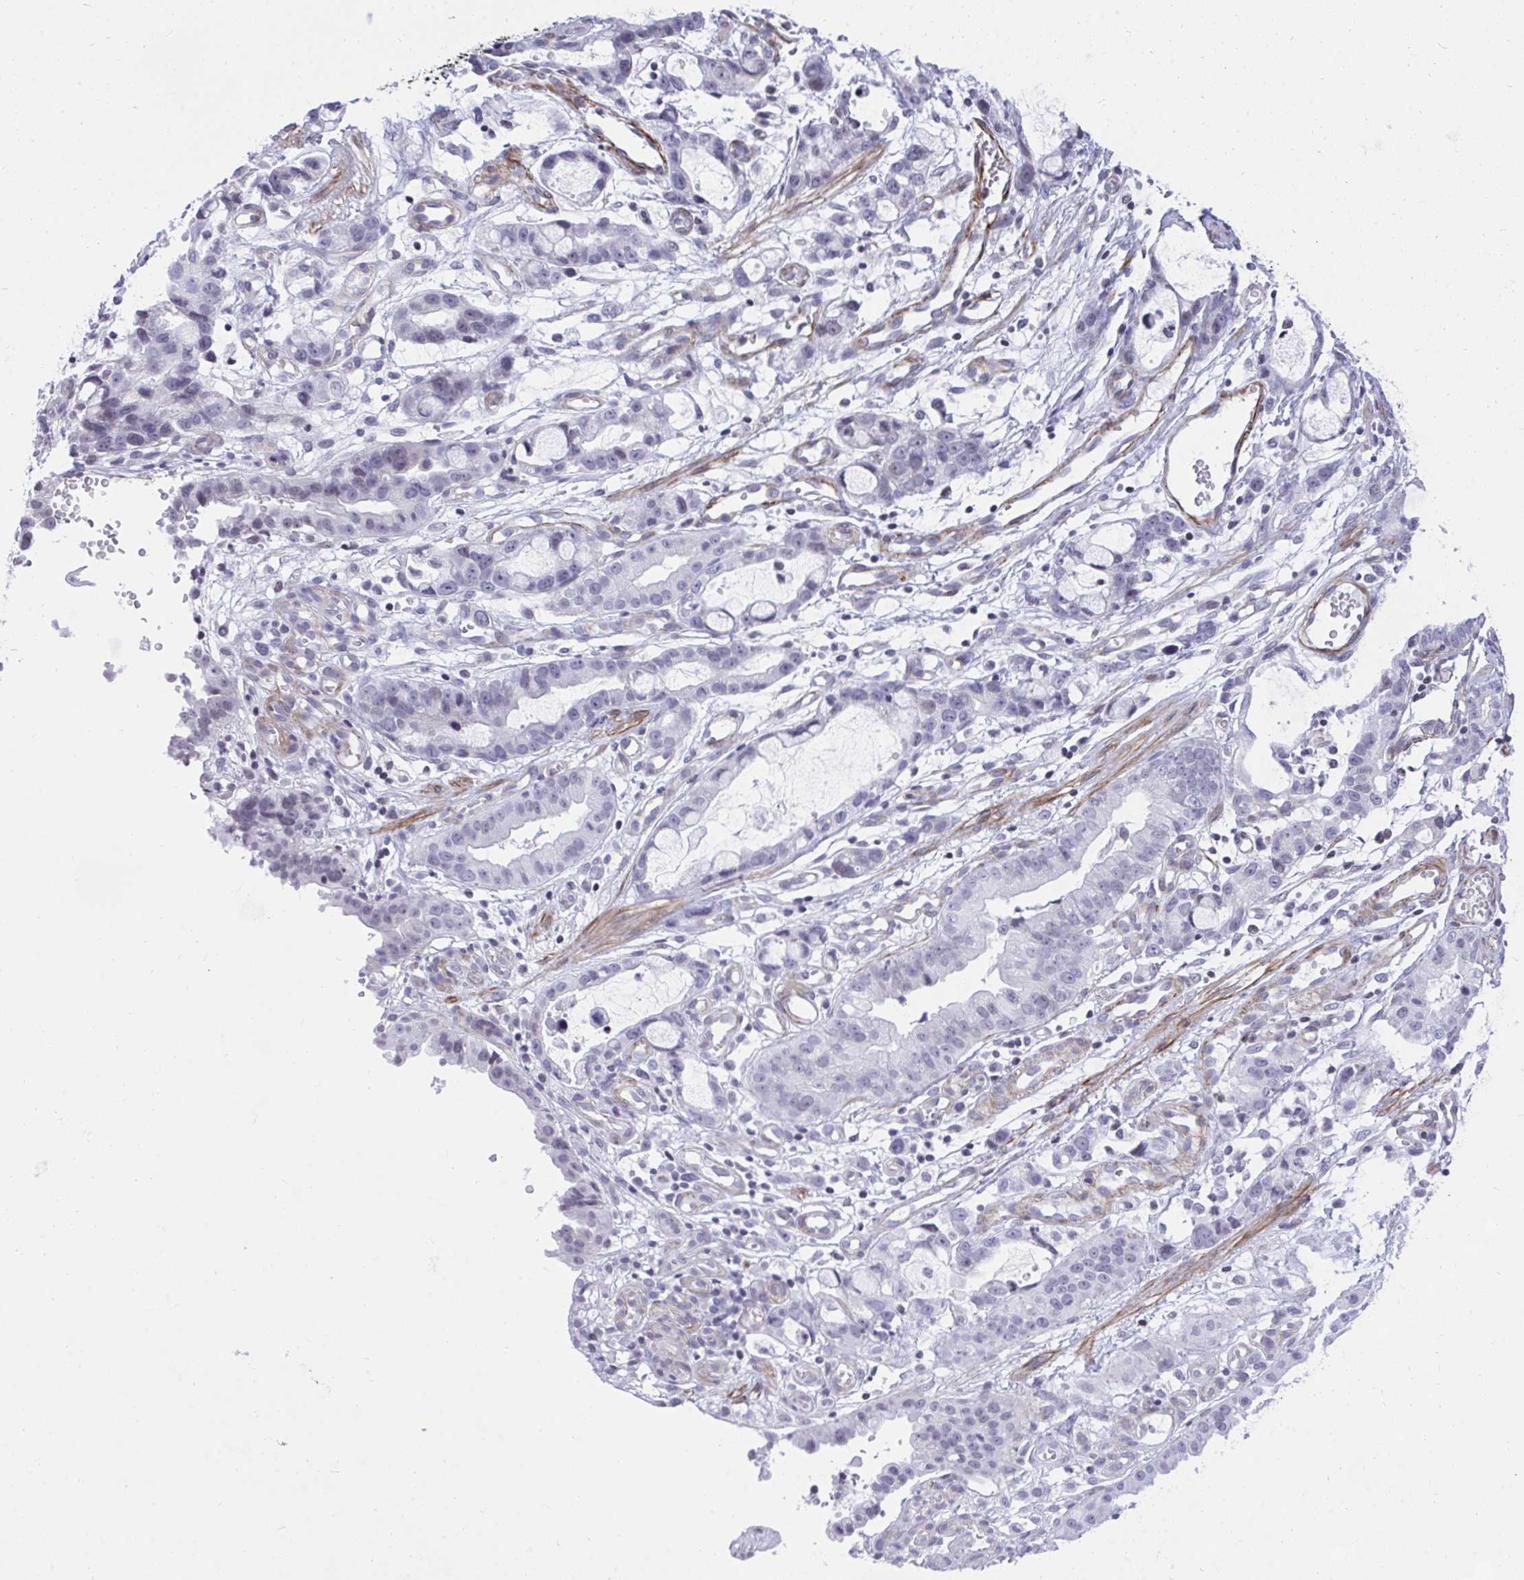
{"staining": {"intensity": "negative", "quantity": "none", "location": "none"}, "tissue": "stomach cancer", "cell_type": "Tumor cells", "image_type": "cancer", "snomed": [{"axis": "morphology", "description": "Adenocarcinoma, NOS"}, {"axis": "topography", "description": "Stomach"}], "caption": "IHC of human stomach cancer (adenocarcinoma) exhibits no positivity in tumor cells.", "gene": "KCNN4", "patient": {"sex": "male", "age": 55}}